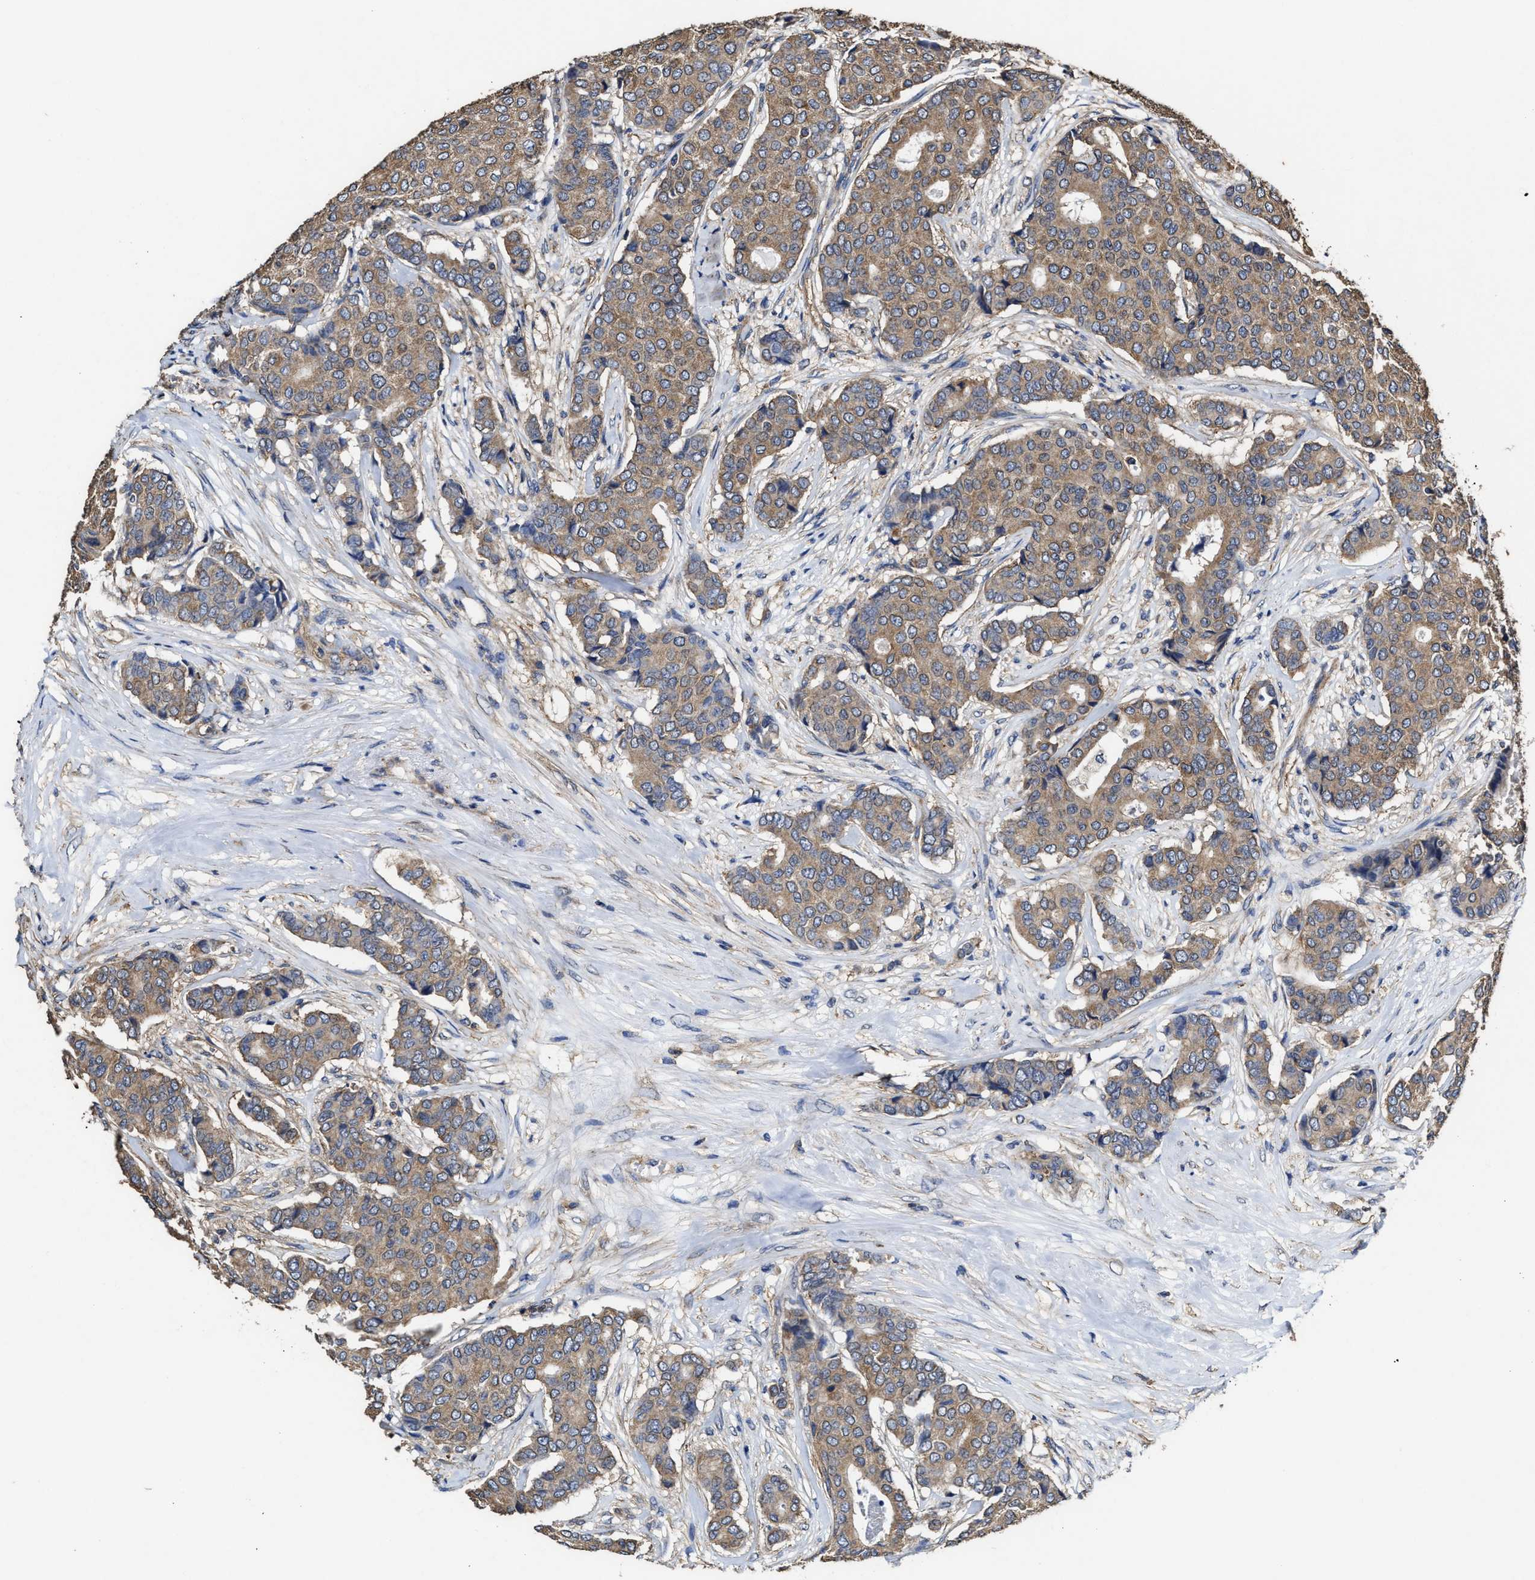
{"staining": {"intensity": "moderate", "quantity": ">75%", "location": "cytoplasmic/membranous"}, "tissue": "breast cancer", "cell_type": "Tumor cells", "image_type": "cancer", "snomed": [{"axis": "morphology", "description": "Duct carcinoma"}, {"axis": "topography", "description": "Breast"}], "caption": "Breast cancer (invasive ductal carcinoma) stained with DAB (3,3'-diaminobenzidine) IHC exhibits medium levels of moderate cytoplasmic/membranous staining in approximately >75% of tumor cells.", "gene": "SFXN4", "patient": {"sex": "female", "age": 75}}